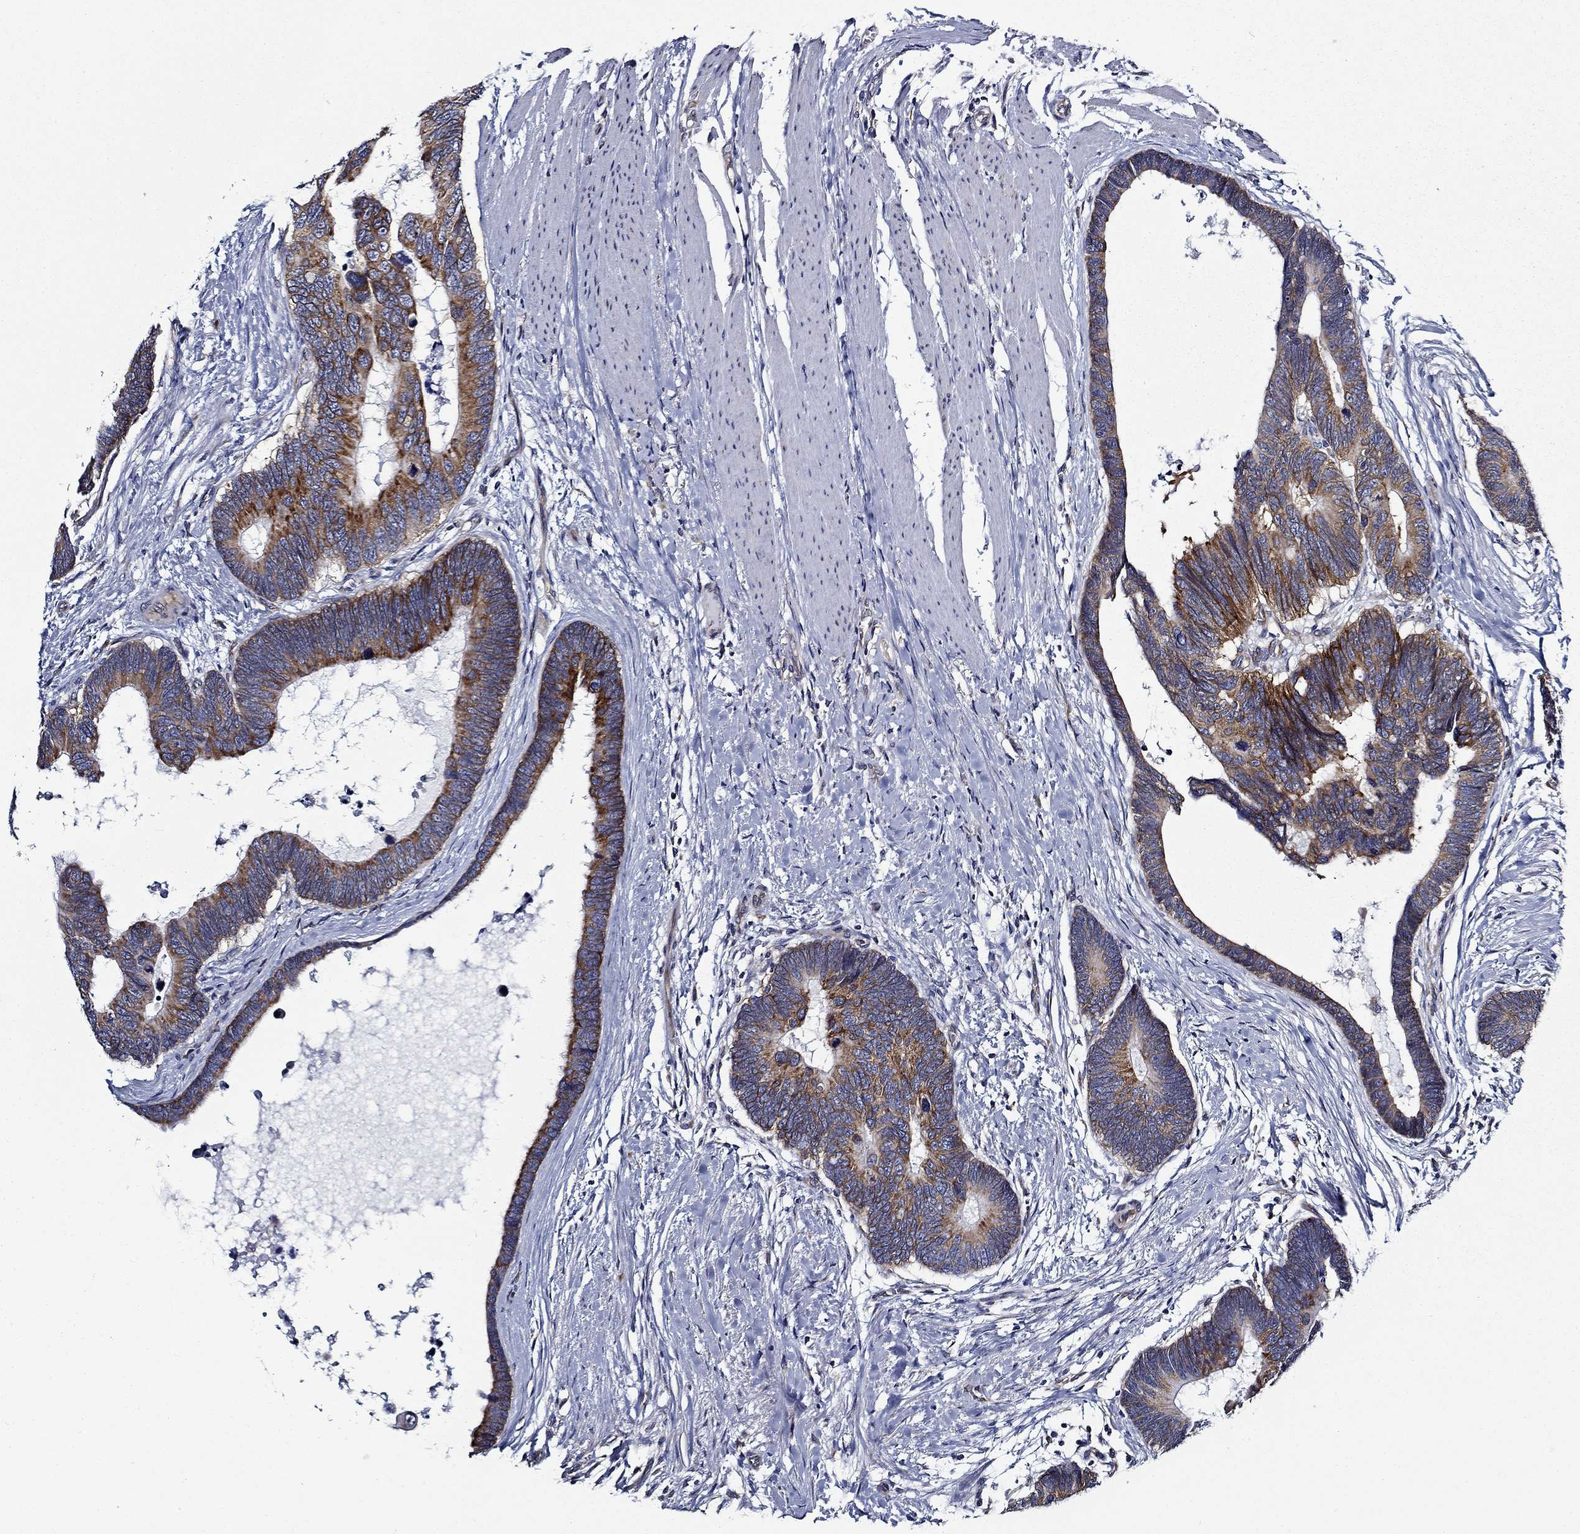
{"staining": {"intensity": "strong", "quantity": "25%-75%", "location": "cytoplasmic/membranous"}, "tissue": "colorectal cancer", "cell_type": "Tumor cells", "image_type": "cancer", "snomed": [{"axis": "morphology", "description": "Adenocarcinoma, NOS"}, {"axis": "topography", "description": "Colon"}], "caption": "High-power microscopy captured an IHC micrograph of colorectal adenocarcinoma, revealing strong cytoplasmic/membranous staining in approximately 25%-75% of tumor cells.", "gene": "FXR1", "patient": {"sex": "female", "age": 77}}